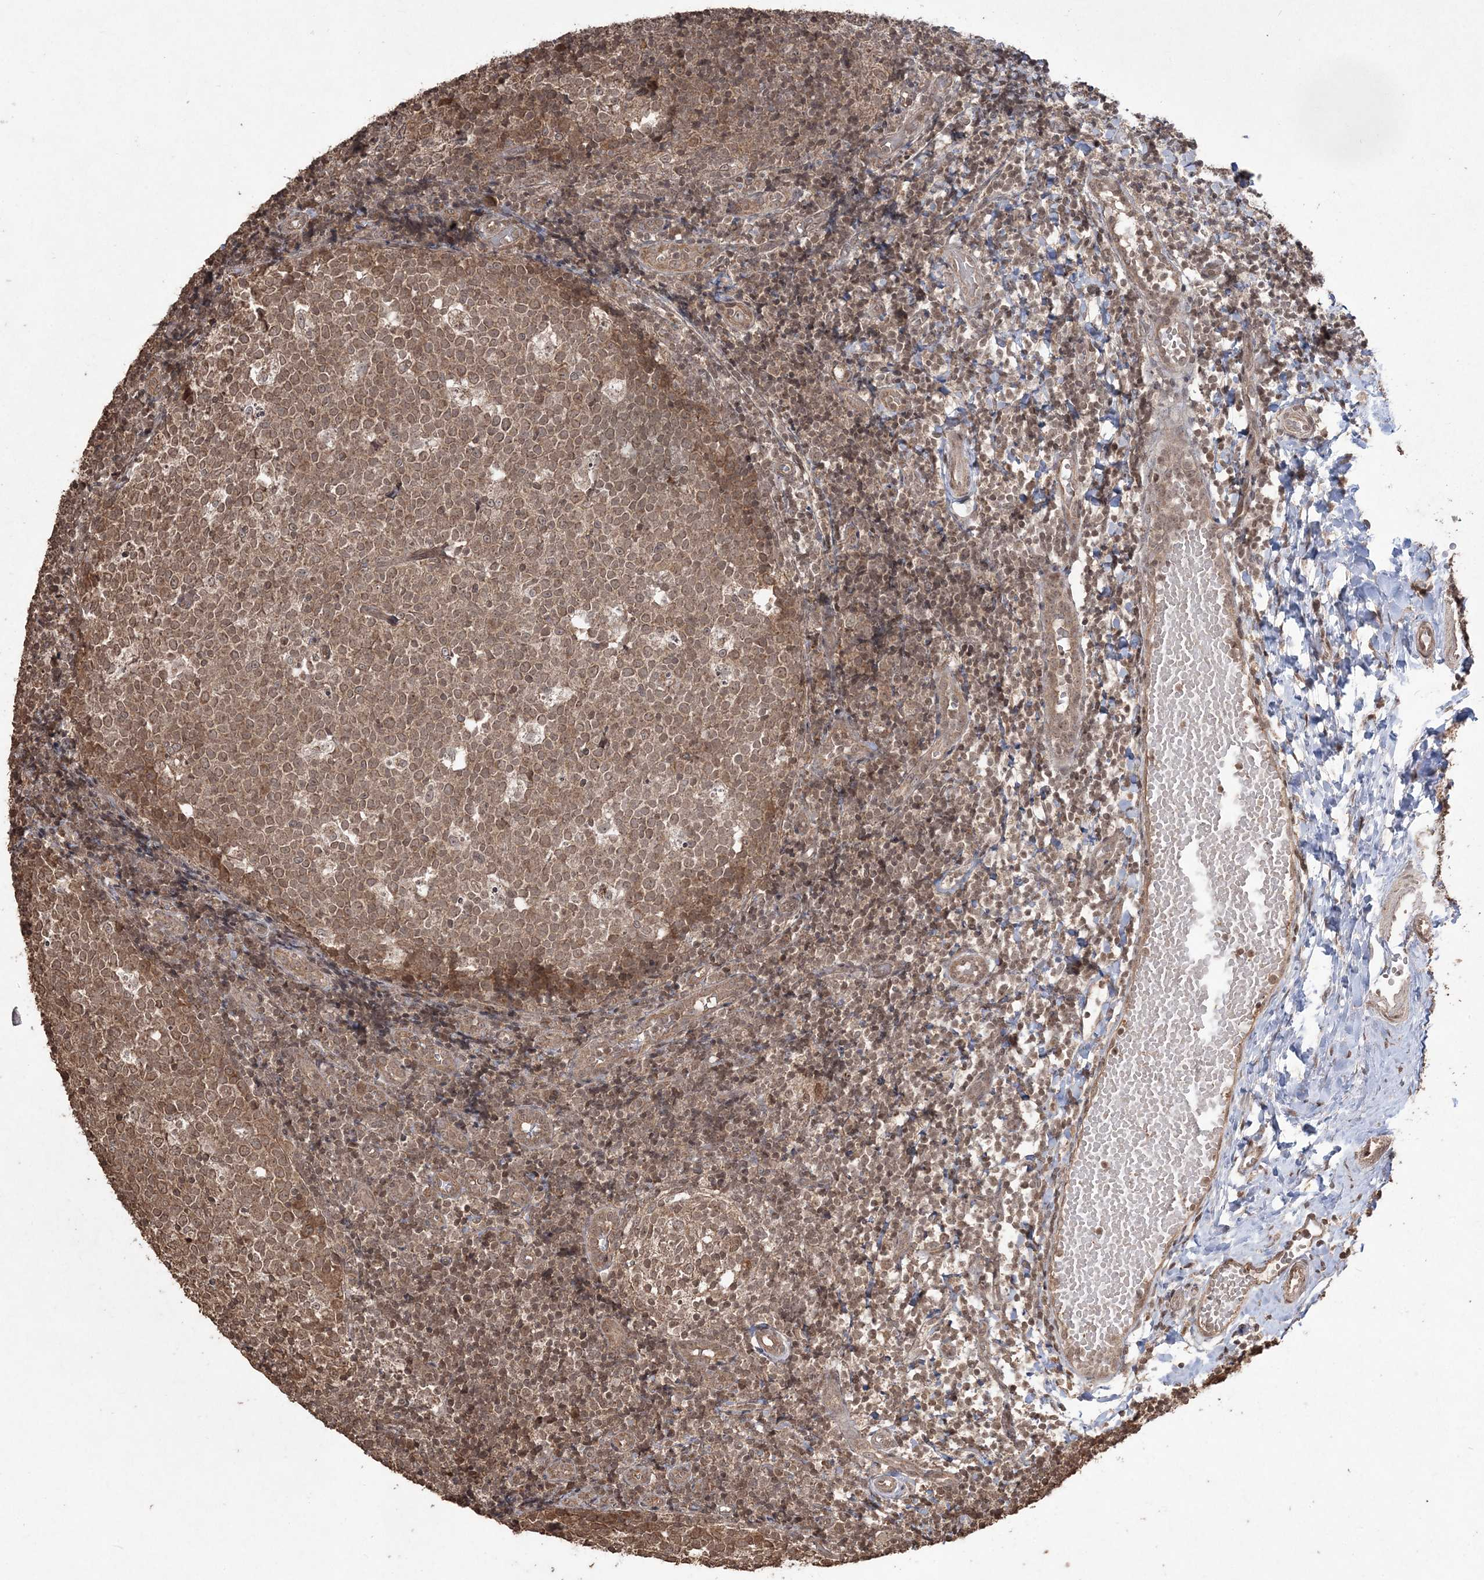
{"staining": {"intensity": "moderate", "quantity": ">75%", "location": "cytoplasmic/membranous,nuclear"}, "tissue": "tonsil", "cell_type": "Germinal center cells", "image_type": "normal", "snomed": [{"axis": "morphology", "description": "Normal tissue, NOS"}, {"axis": "topography", "description": "Tonsil"}], "caption": "This is a micrograph of immunohistochemistry staining of benign tonsil, which shows moderate expression in the cytoplasmic/membranous,nuclear of germinal center cells.", "gene": "EHHADH", "patient": {"sex": "female", "age": 19}}